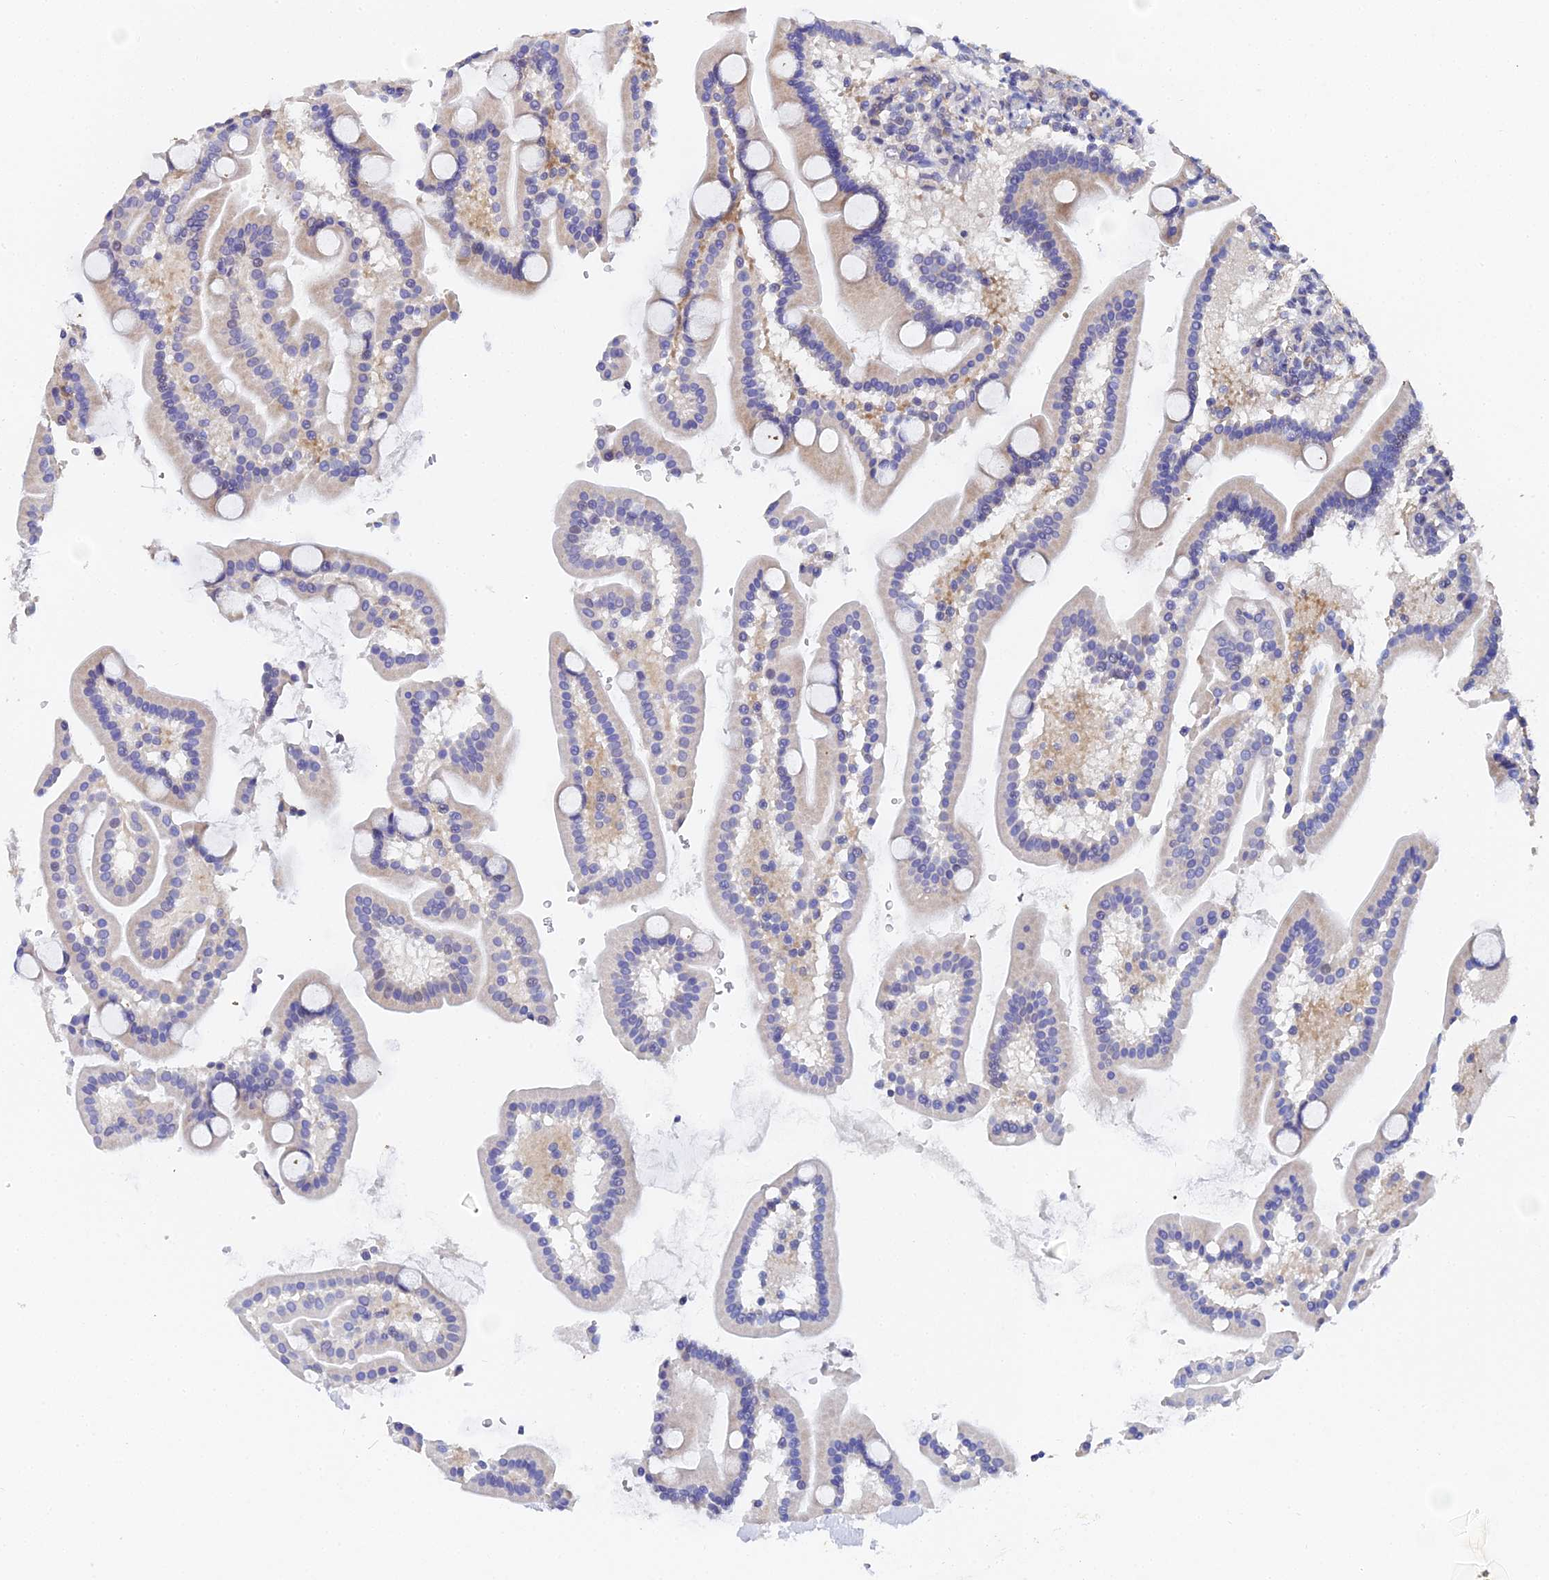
{"staining": {"intensity": "weak", "quantity": "<25%", "location": "cytoplasmic/membranous"}, "tissue": "duodenum", "cell_type": "Glandular cells", "image_type": "normal", "snomed": [{"axis": "morphology", "description": "Normal tissue, NOS"}, {"axis": "topography", "description": "Duodenum"}], "caption": "Human duodenum stained for a protein using IHC shows no positivity in glandular cells.", "gene": "ENSG00000268674", "patient": {"sex": "male", "age": 55}}